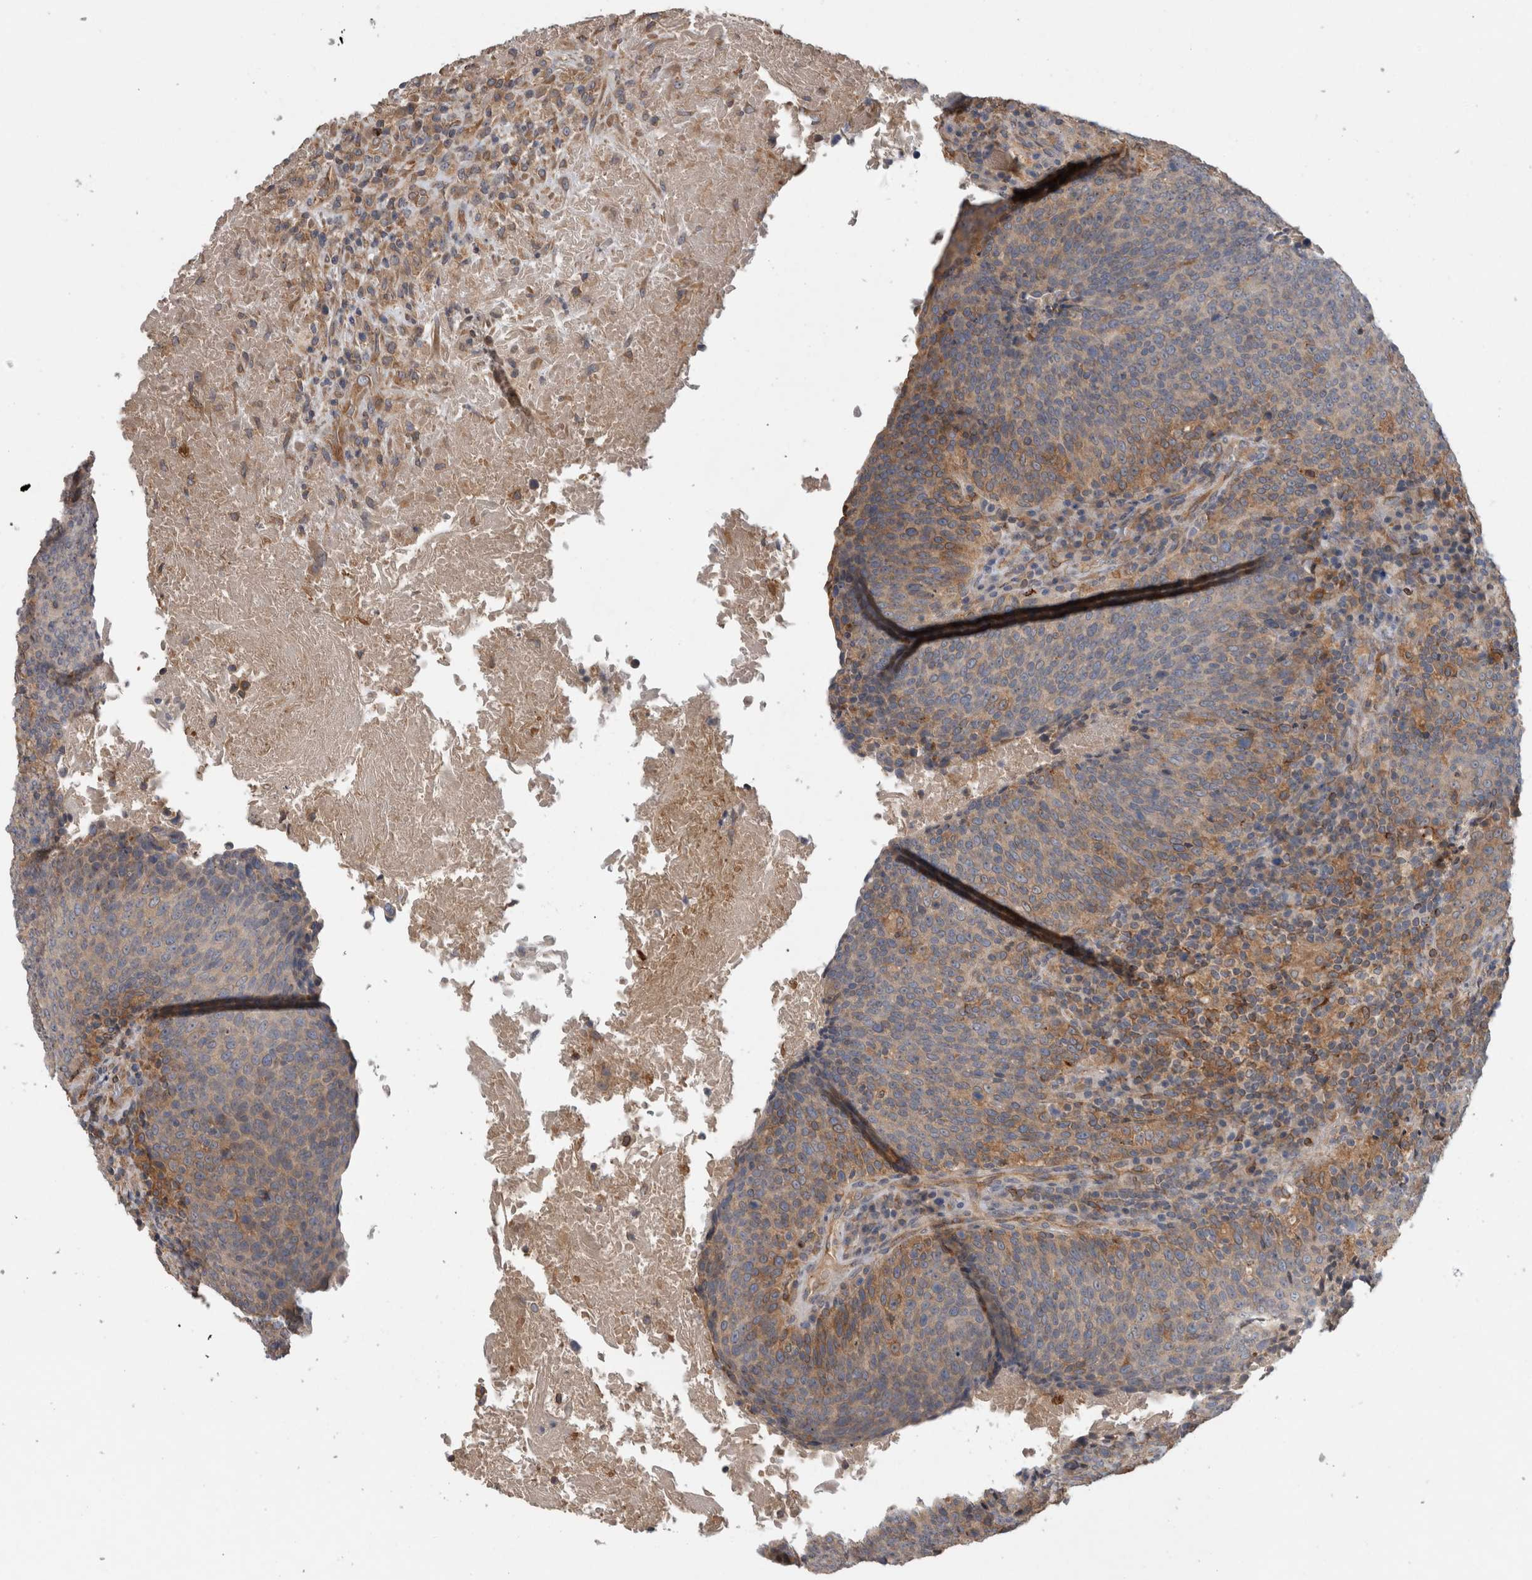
{"staining": {"intensity": "moderate", "quantity": "<25%", "location": "cytoplasmic/membranous"}, "tissue": "head and neck cancer", "cell_type": "Tumor cells", "image_type": "cancer", "snomed": [{"axis": "morphology", "description": "Squamous cell carcinoma, NOS"}, {"axis": "morphology", "description": "Squamous cell carcinoma, metastatic, NOS"}, {"axis": "topography", "description": "Lymph node"}, {"axis": "topography", "description": "Head-Neck"}], "caption": "This image displays head and neck squamous cell carcinoma stained with IHC to label a protein in brown. The cytoplasmic/membranous of tumor cells show moderate positivity for the protein. Nuclei are counter-stained blue.", "gene": "TARBP1", "patient": {"sex": "male", "age": 62}}